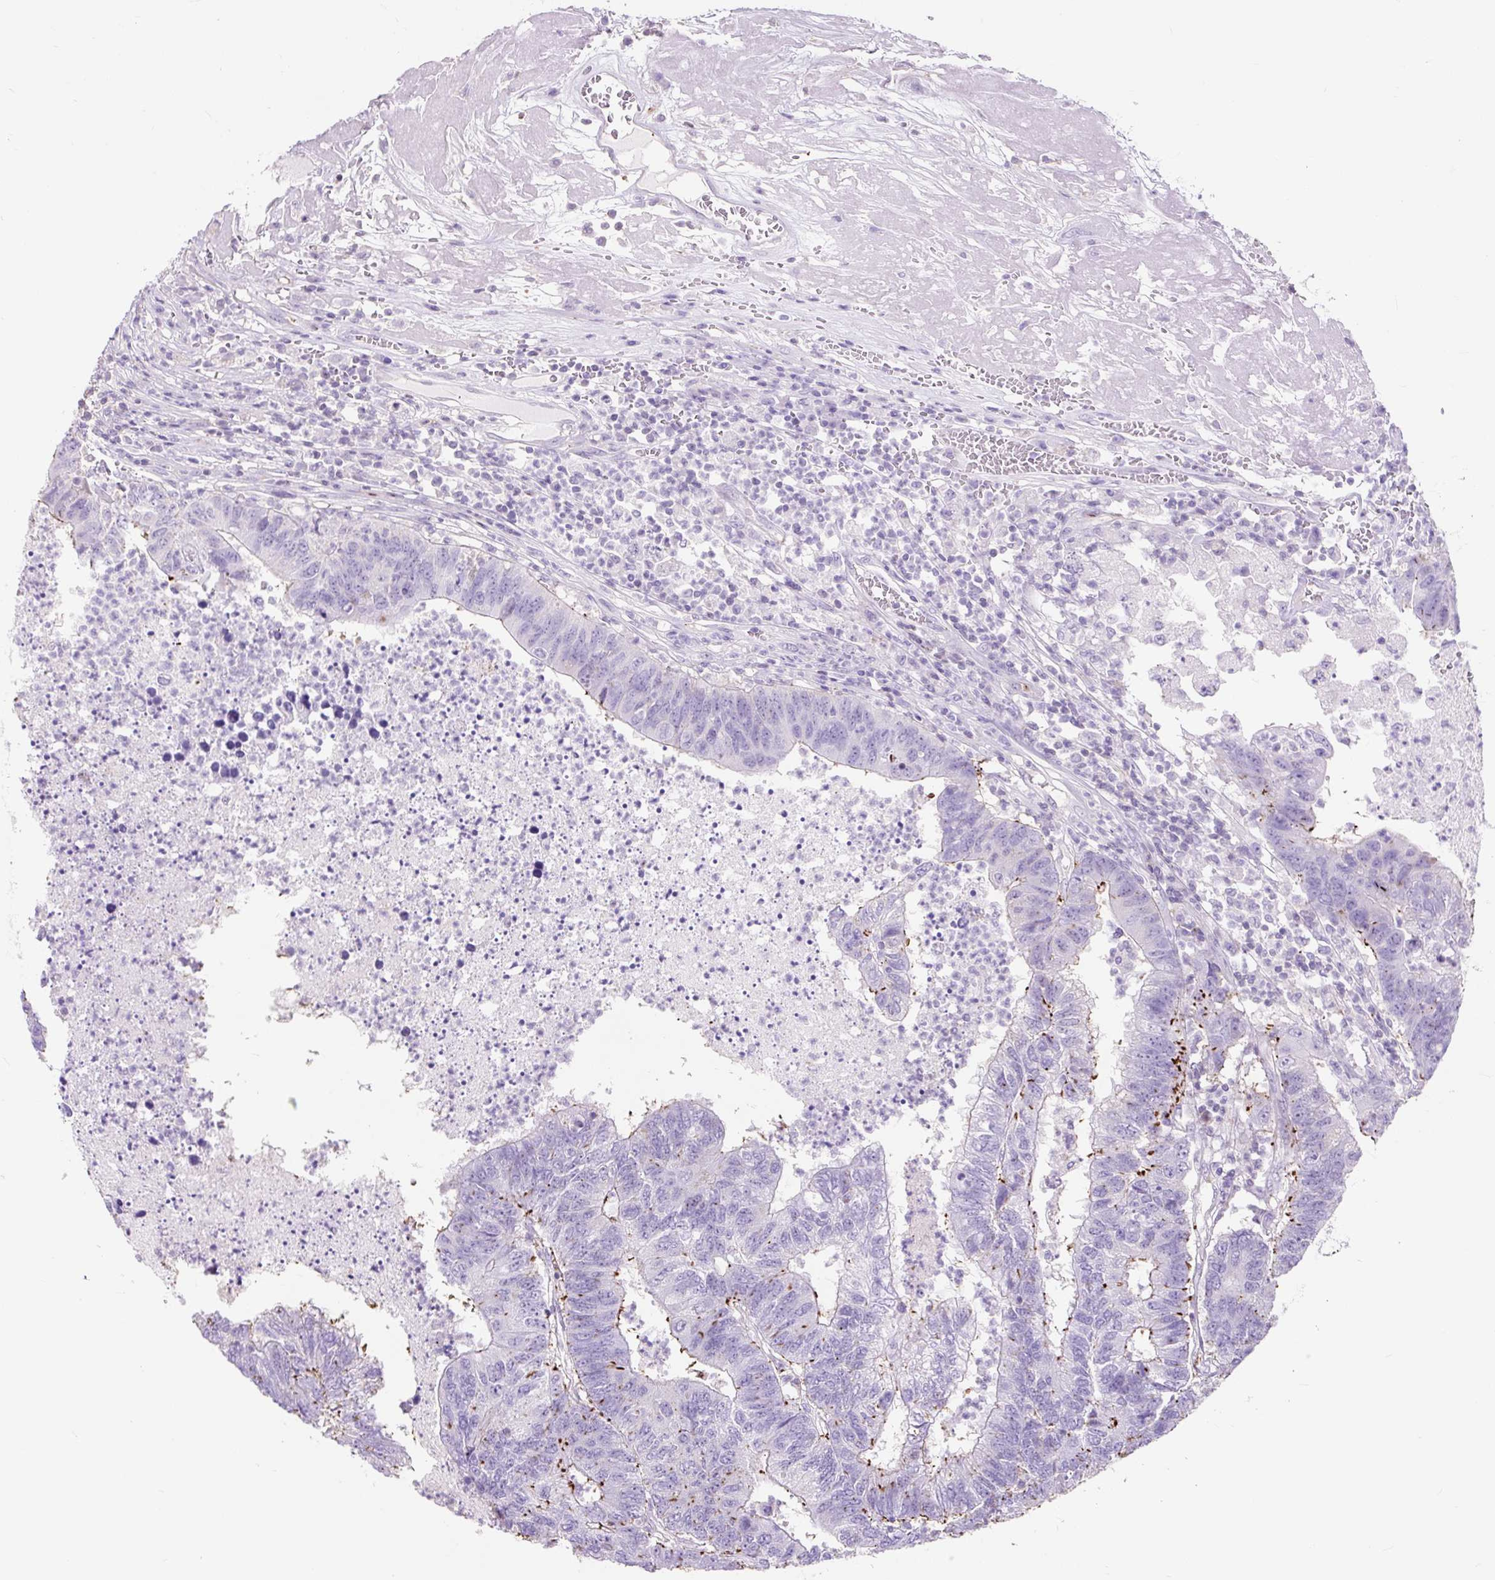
{"staining": {"intensity": "negative", "quantity": "none", "location": "none"}, "tissue": "colorectal cancer", "cell_type": "Tumor cells", "image_type": "cancer", "snomed": [{"axis": "morphology", "description": "Adenocarcinoma, NOS"}, {"axis": "topography", "description": "Colon"}], "caption": "This is an immunohistochemistry micrograph of colorectal adenocarcinoma. There is no positivity in tumor cells.", "gene": "OR10A7", "patient": {"sex": "female", "age": 48}}